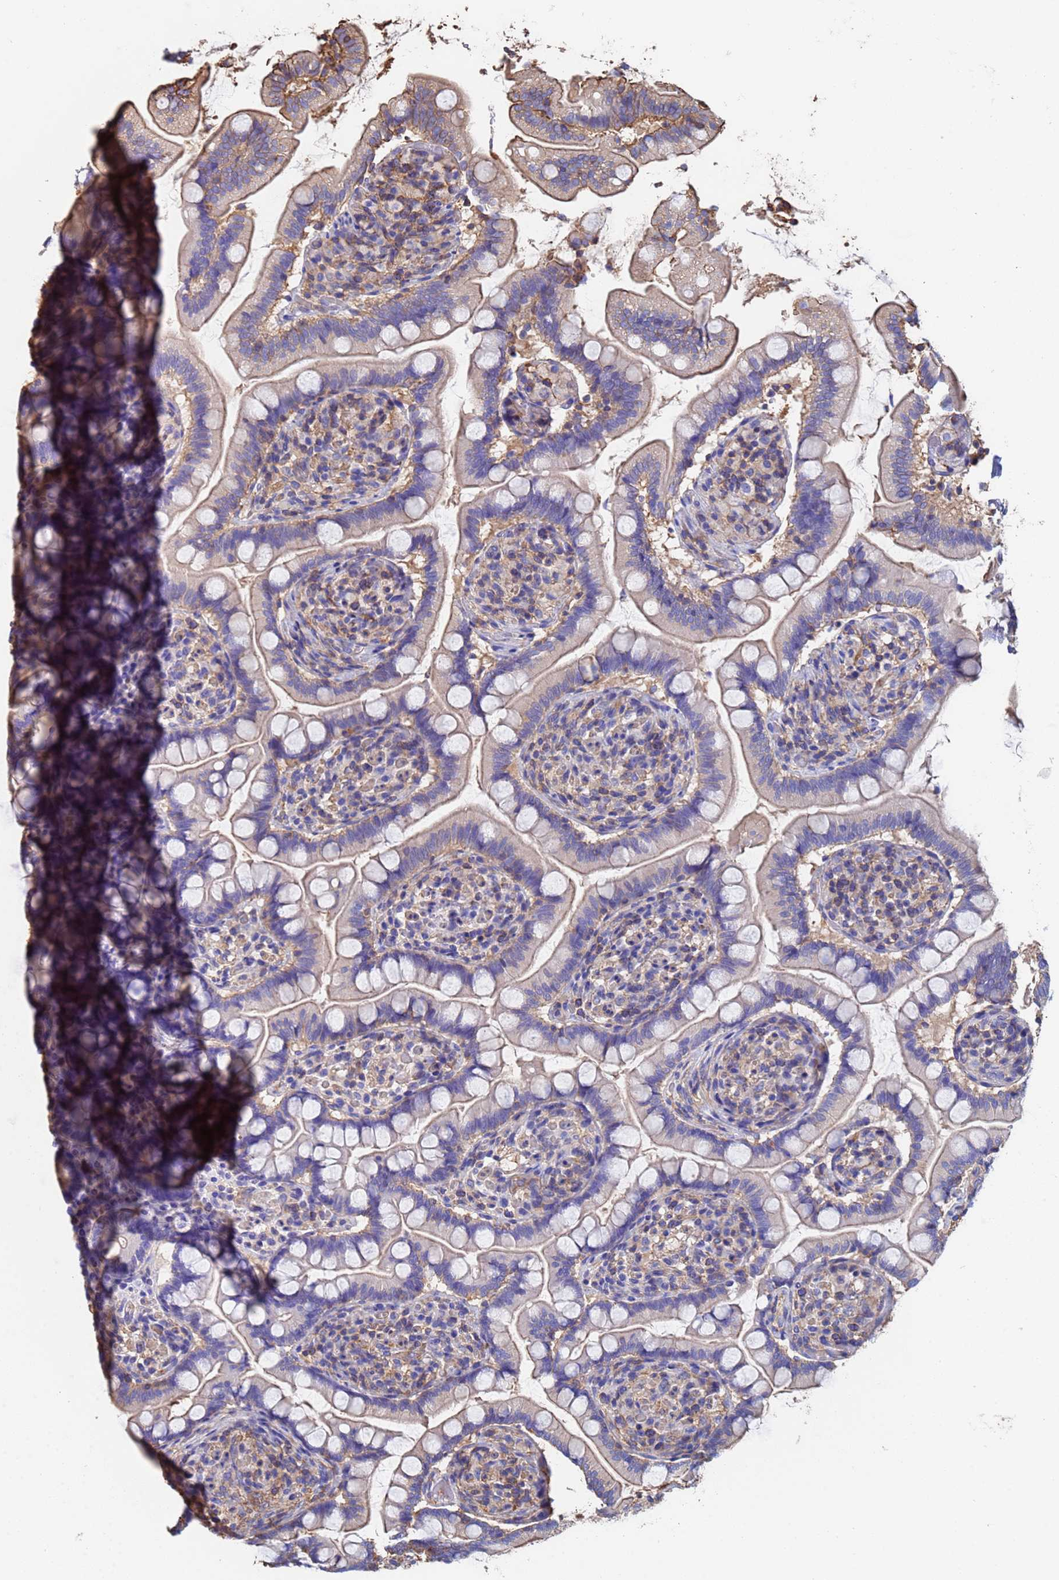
{"staining": {"intensity": "weak", "quantity": "25%-75%", "location": "cytoplasmic/membranous"}, "tissue": "small intestine", "cell_type": "Glandular cells", "image_type": "normal", "snomed": [{"axis": "morphology", "description": "Normal tissue, NOS"}, {"axis": "topography", "description": "Small intestine"}], "caption": "This micrograph shows immunohistochemistry staining of normal human small intestine, with low weak cytoplasmic/membranous expression in approximately 25%-75% of glandular cells.", "gene": "MYL12A", "patient": {"sex": "female", "age": 64}}